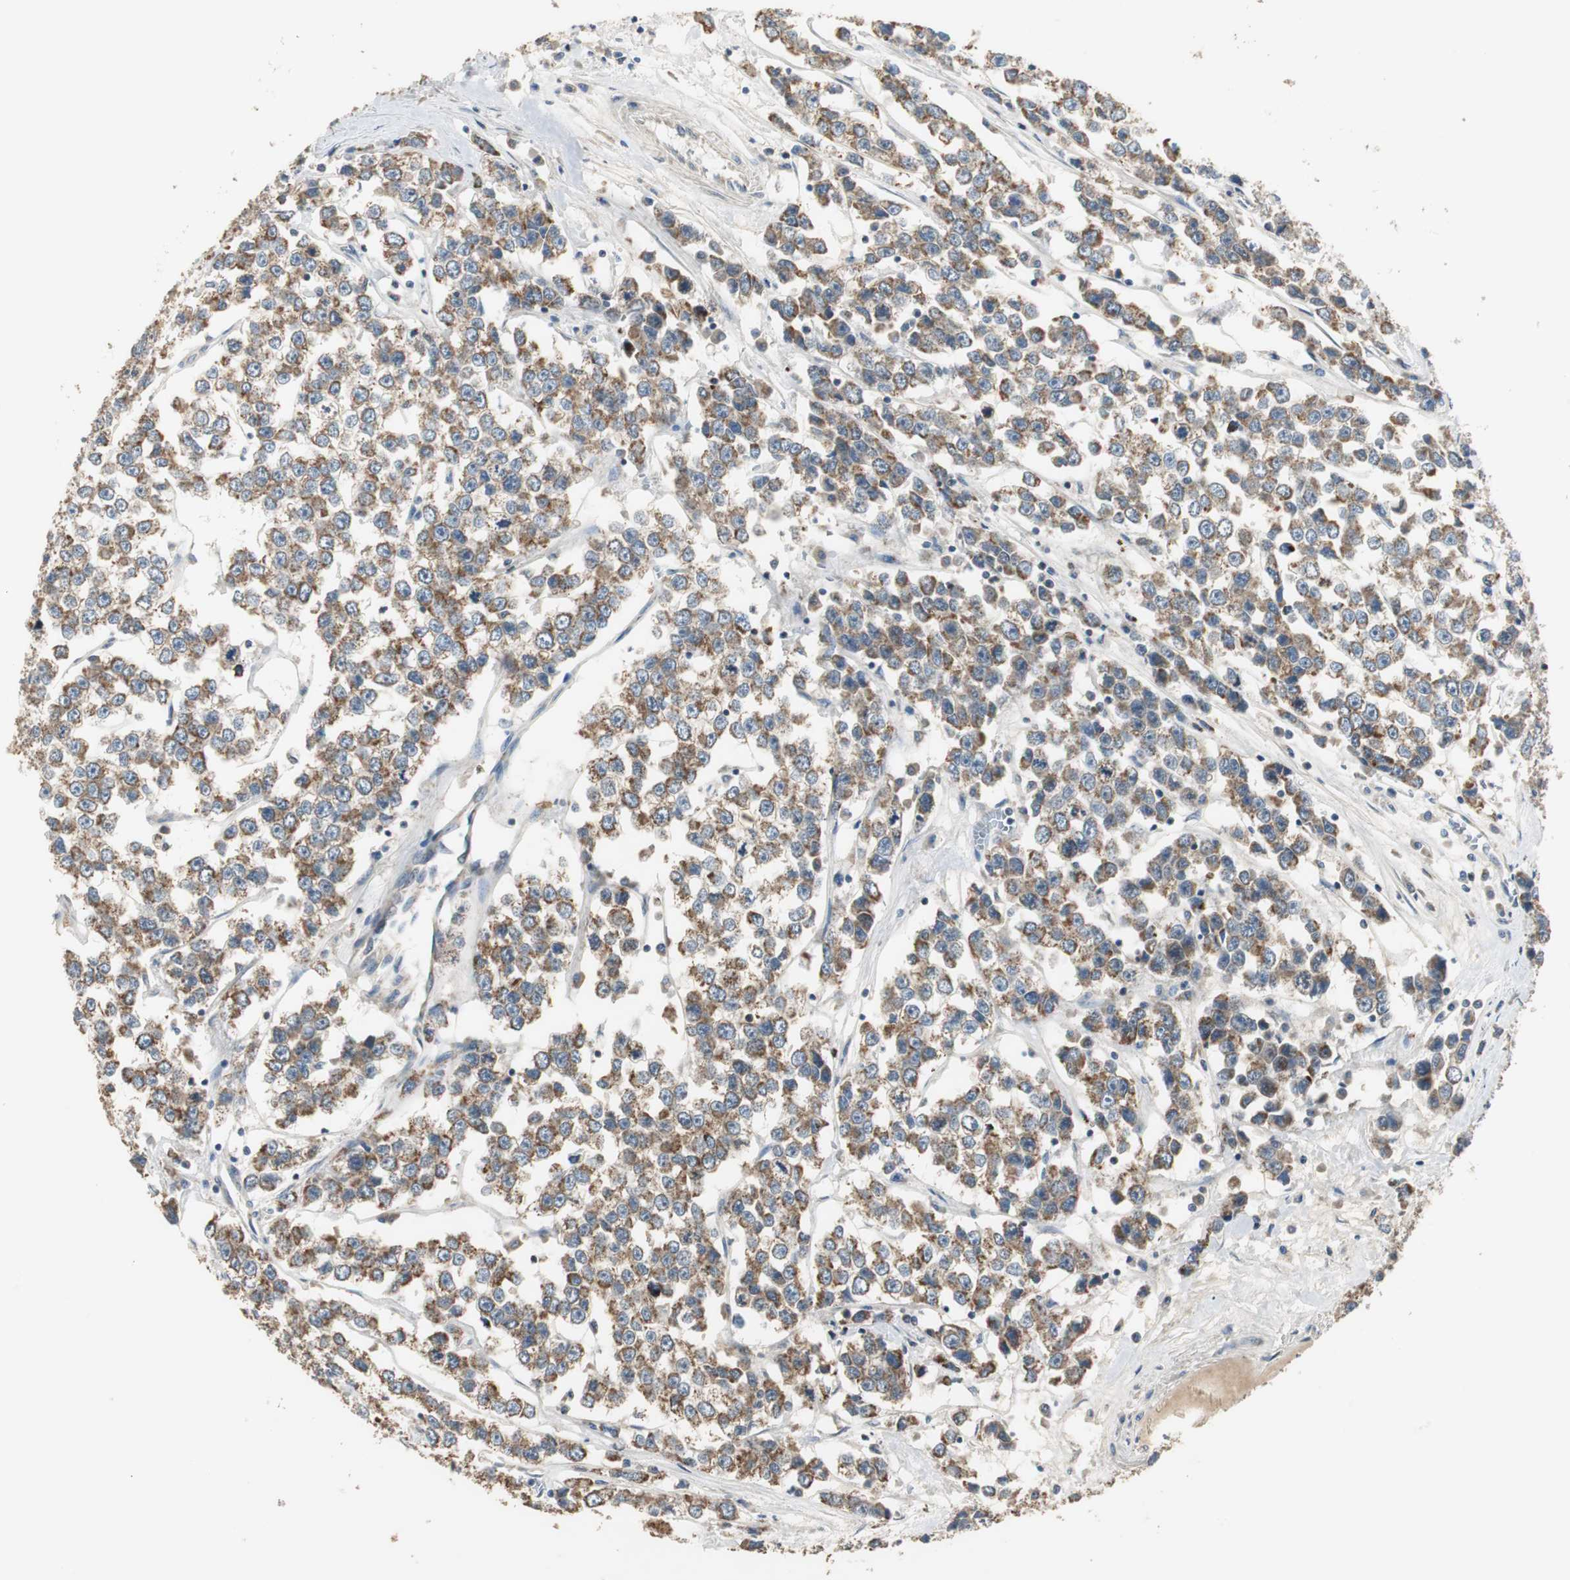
{"staining": {"intensity": "moderate", "quantity": ">75%", "location": "cytoplasmic/membranous"}, "tissue": "testis cancer", "cell_type": "Tumor cells", "image_type": "cancer", "snomed": [{"axis": "morphology", "description": "Seminoma, NOS"}, {"axis": "morphology", "description": "Carcinoma, Embryonal, NOS"}, {"axis": "topography", "description": "Testis"}], "caption": "Testis cancer stained with IHC shows moderate cytoplasmic/membranous staining in about >75% of tumor cells. The staining is performed using DAB (3,3'-diaminobenzidine) brown chromogen to label protein expression. The nuclei are counter-stained blue using hematoxylin.", "gene": "MYT1", "patient": {"sex": "male", "age": 52}}